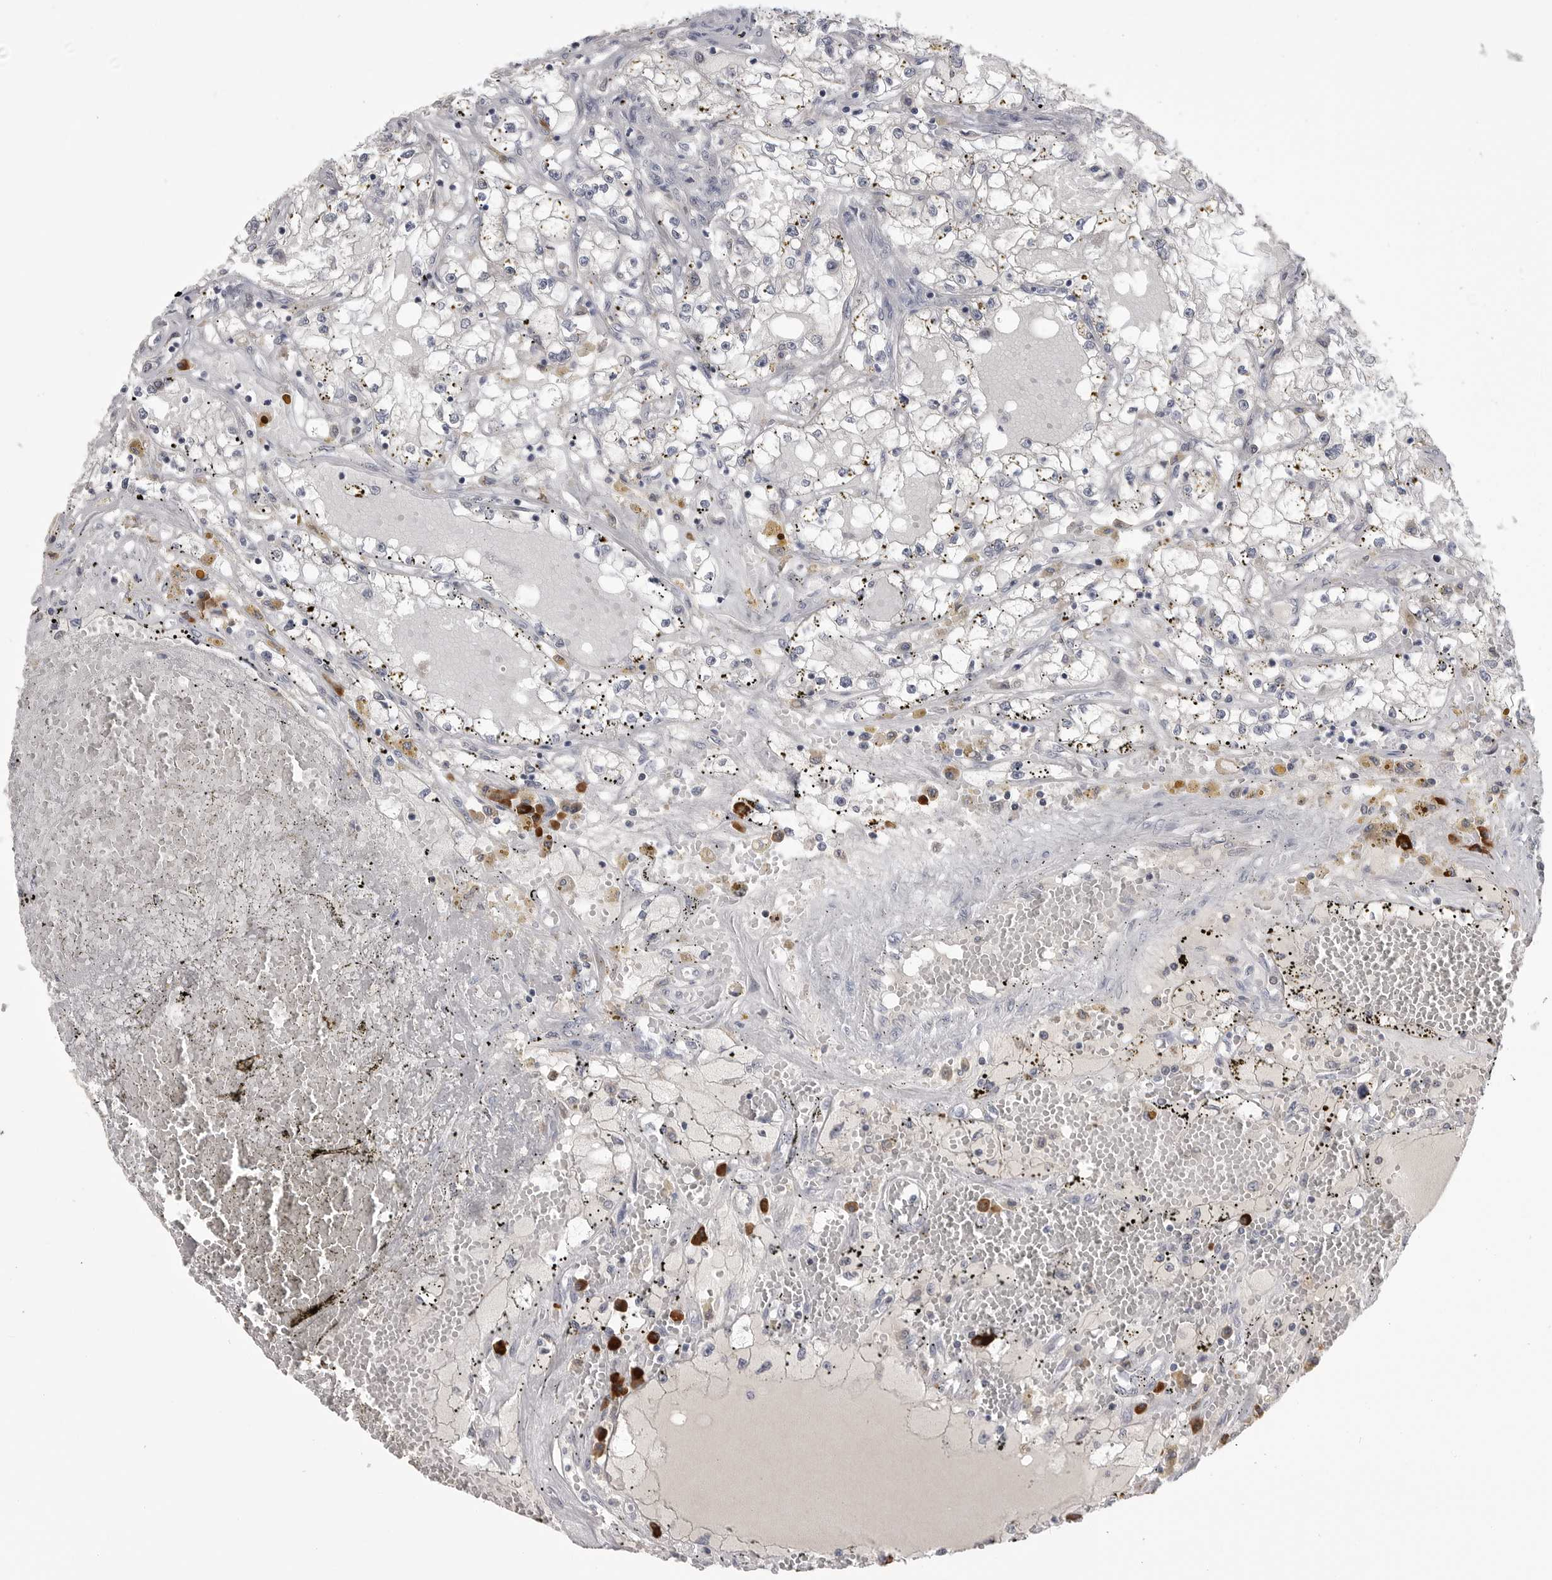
{"staining": {"intensity": "negative", "quantity": "none", "location": "none"}, "tissue": "renal cancer", "cell_type": "Tumor cells", "image_type": "cancer", "snomed": [{"axis": "morphology", "description": "Adenocarcinoma, NOS"}, {"axis": "topography", "description": "Kidney"}], "caption": "This is an immunohistochemistry (IHC) histopathology image of adenocarcinoma (renal). There is no expression in tumor cells.", "gene": "FKBP2", "patient": {"sex": "male", "age": 56}}